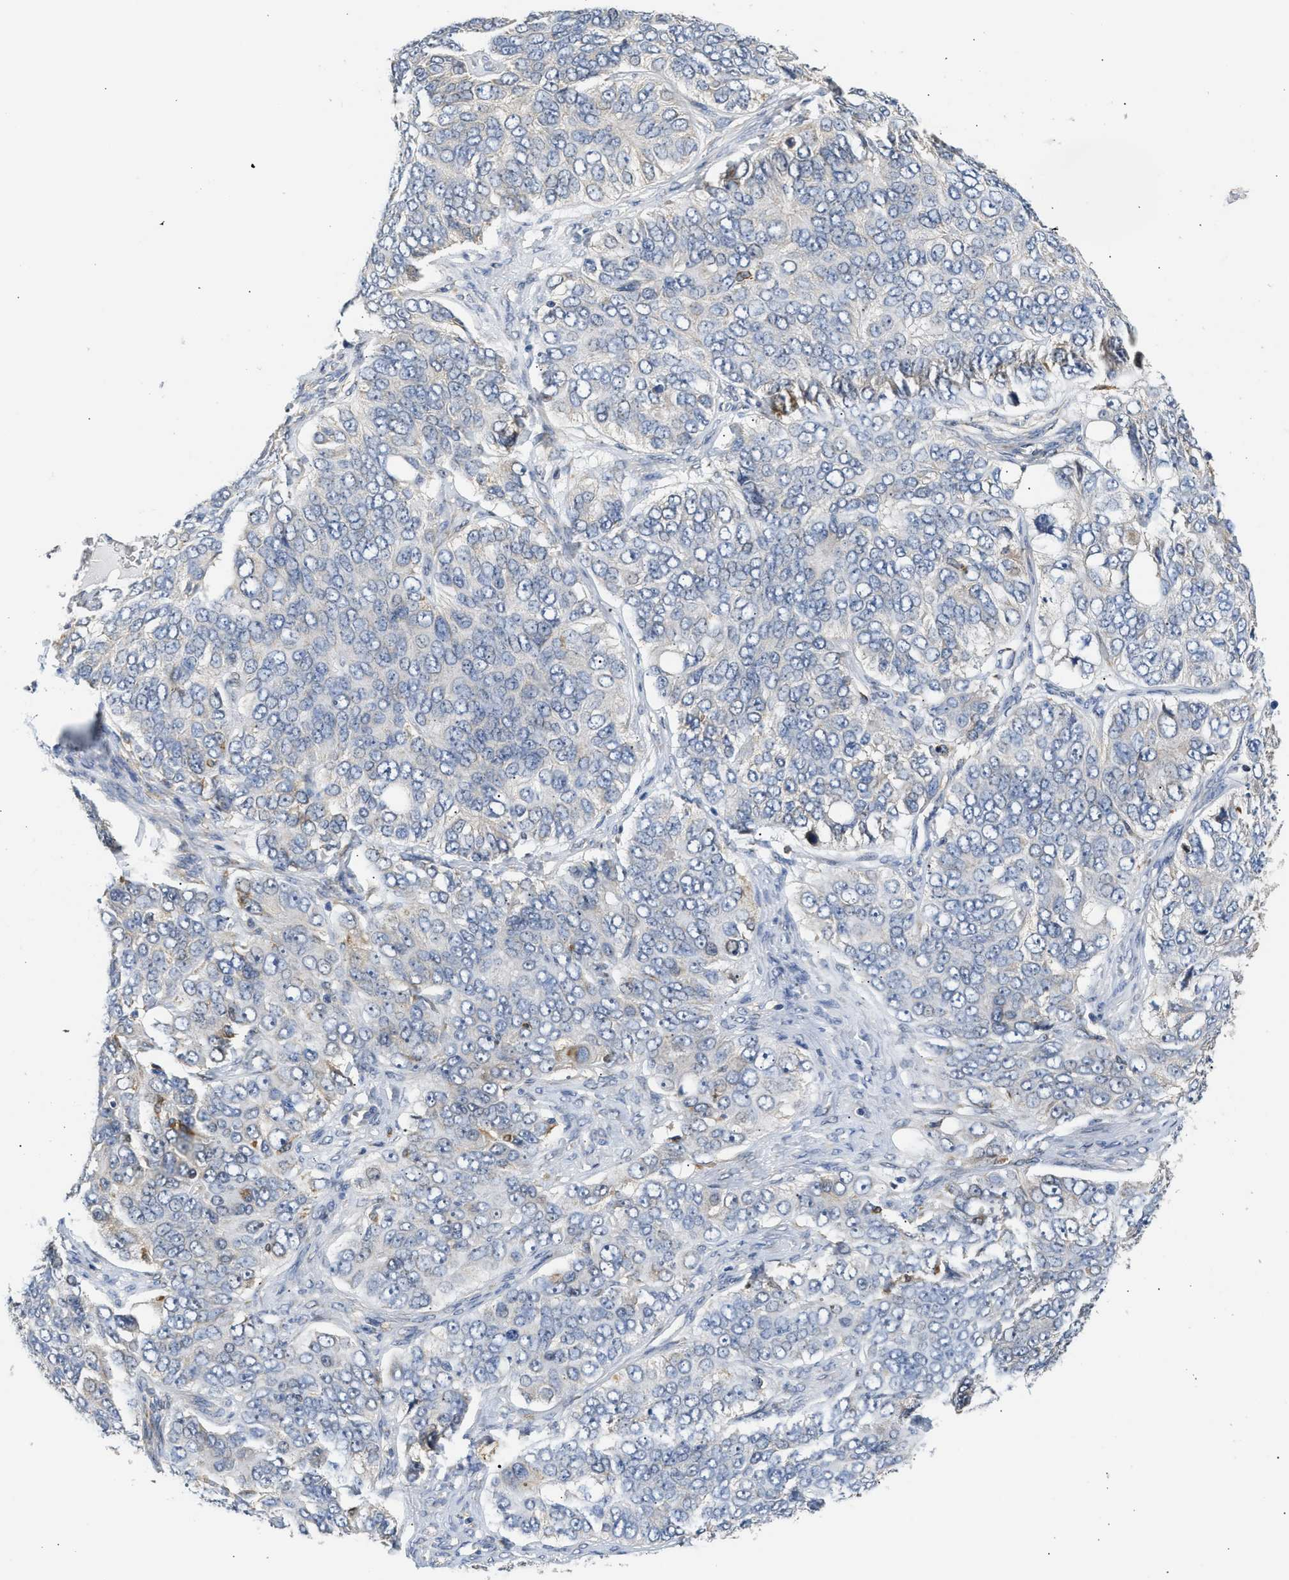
{"staining": {"intensity": "negative", "quantity": "none", "location": "none"}, "tissue": "ovarian cancer", "cell_type": "Tumor cells", "image_type": "cancer", "snomed": [{"axis": "morphology", "description": "Carcinoma, endometroid"}, {"axis": "topography", "description": "Ovary"}], "caption": "Tumor cells show no significant staining in ovarian cancer. (Immunohistochemistry, brightfield microscopy, high magnification).", "gene": "RAB31", "patient": {"sex": "female", "age": 51}}